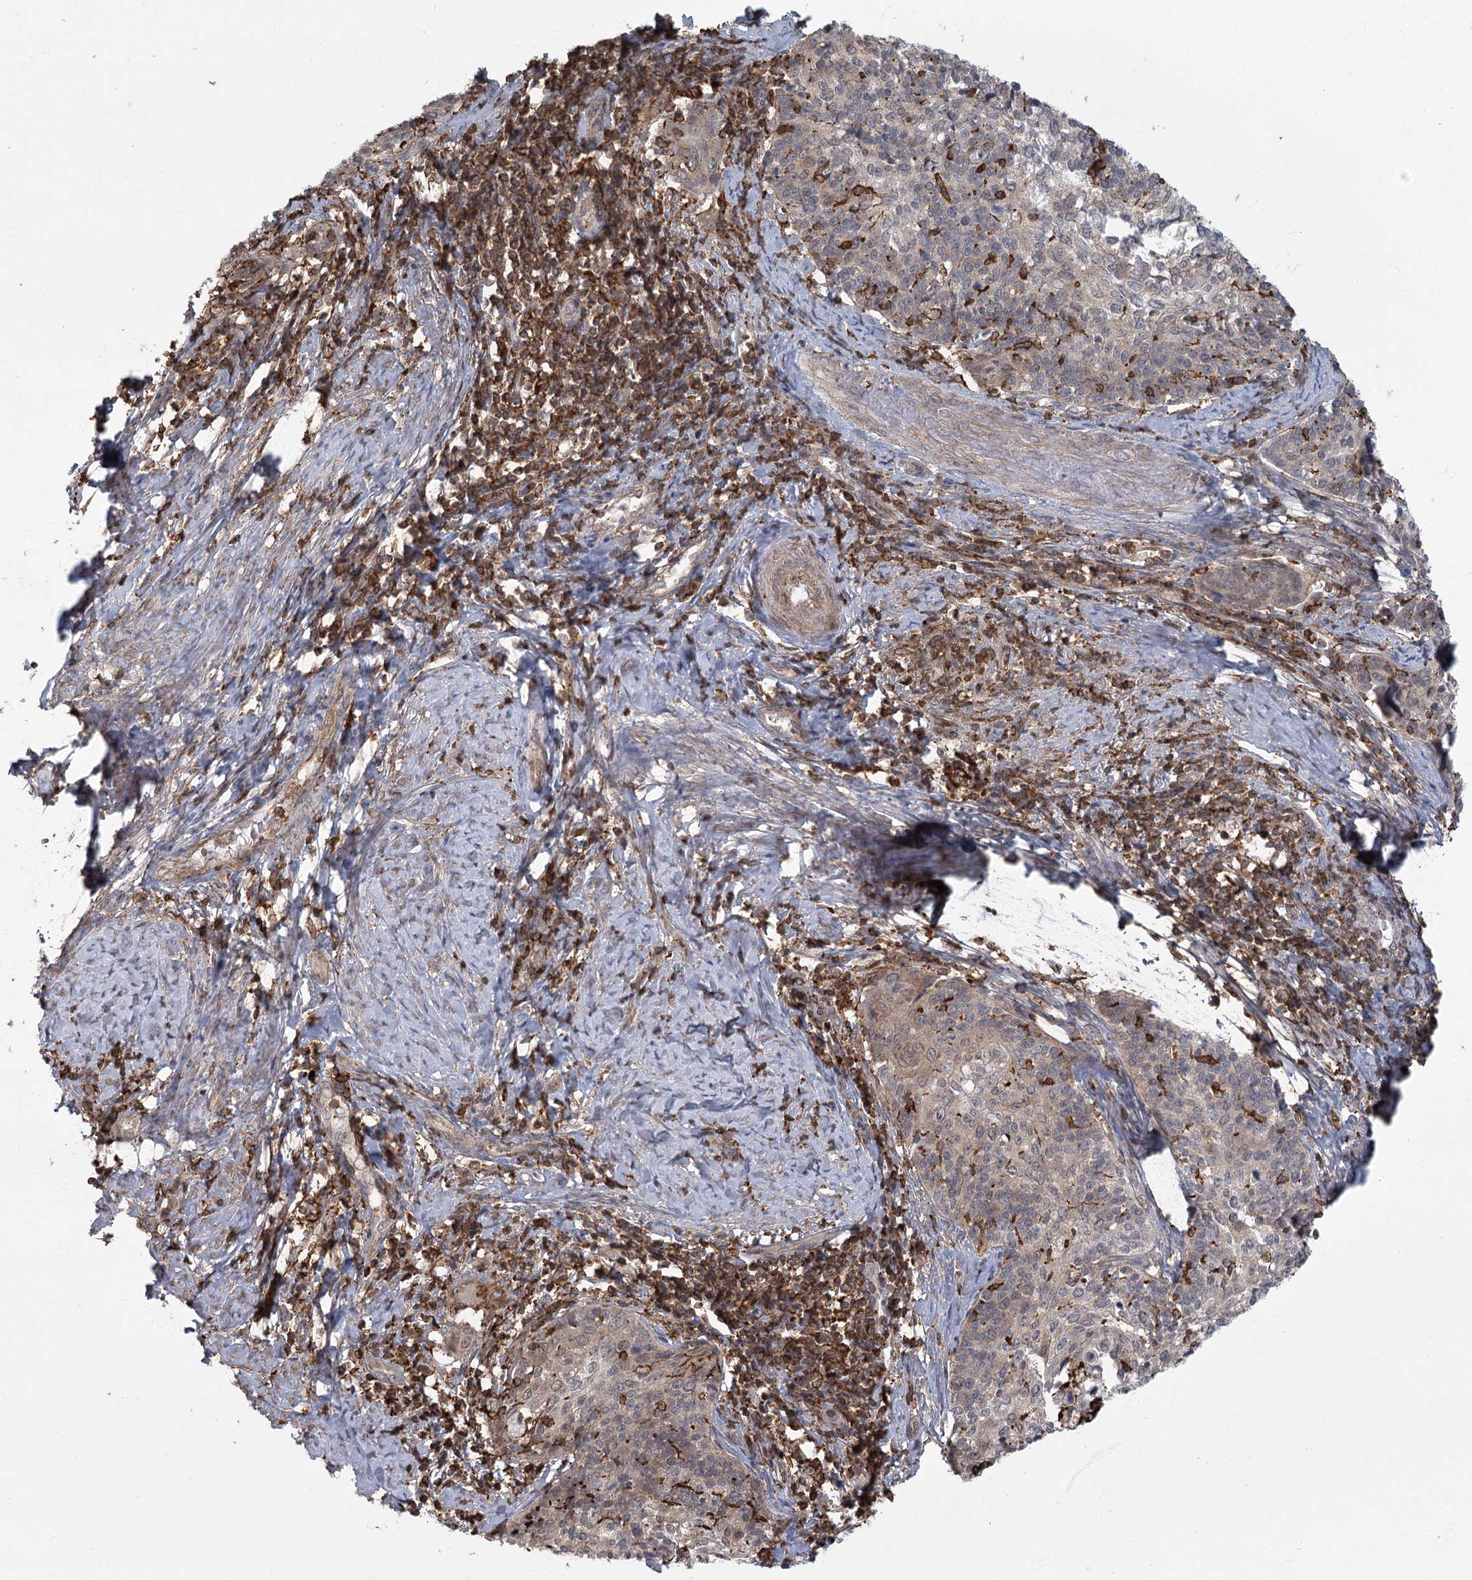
{"staining": {"intensity": "weak", "quantity": "<25%", "location": "cytoplasmic/membranous"}, "tissue": "cervical cancer", "cell_type": "Tumor cells", "image_type": "cancer", "snomed": [{"axis": "morphology", "description": "Squamous cell carcinoma, NOS"}, {"axis": "topography", "description": "Cervix"}], "caption": "The photomicrograph exhibits no significant positivity in tumor cells of cervical cancer. (Brightfield microscopy of DAB immunohistochemistry (IHC) at high magnification).", "gene": "MEPE", "patient": {"sex": "female", "age": 39}}